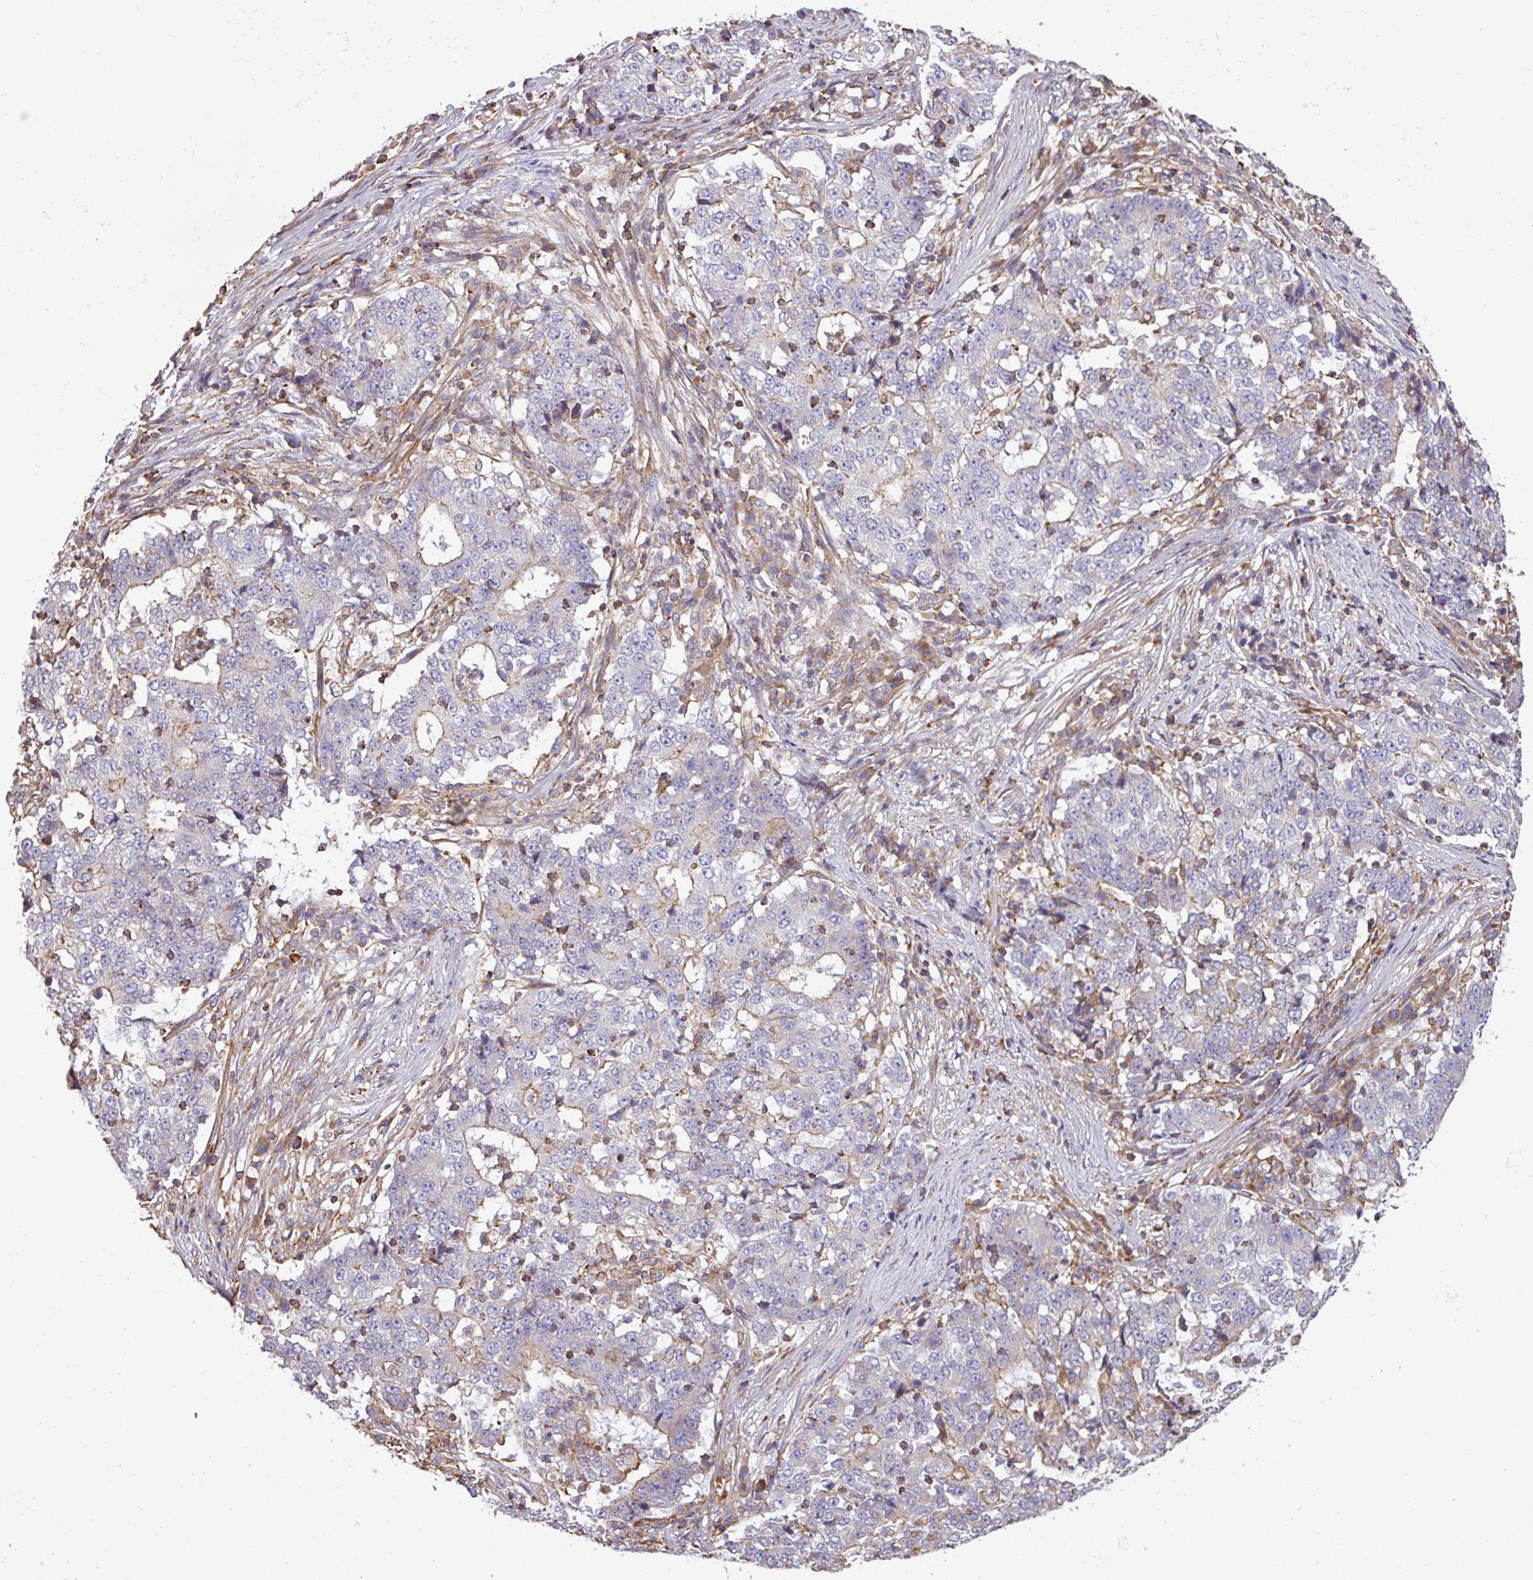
{"staining": {"intensity": "negative", "quantity": "none", "location": "none"}, "tissue": "stomach cancer", "cell_type": "Tumor cells", "image_type": "cancer", "snomed": [{"axis": "morphology", "description": "Adenocarcinoma, NOS"}, {"axis": "topography", "description": "Stomach"}], "caption": "This micrograph is of stomach adenocarcinoma stained with immunohistochemistry to label a protein in brown with the nuclei are counter-stained blue. There is no positivity in tumor cells.", "gene": "LRRC41", "patient": {"sex": "male", "age": 59}}